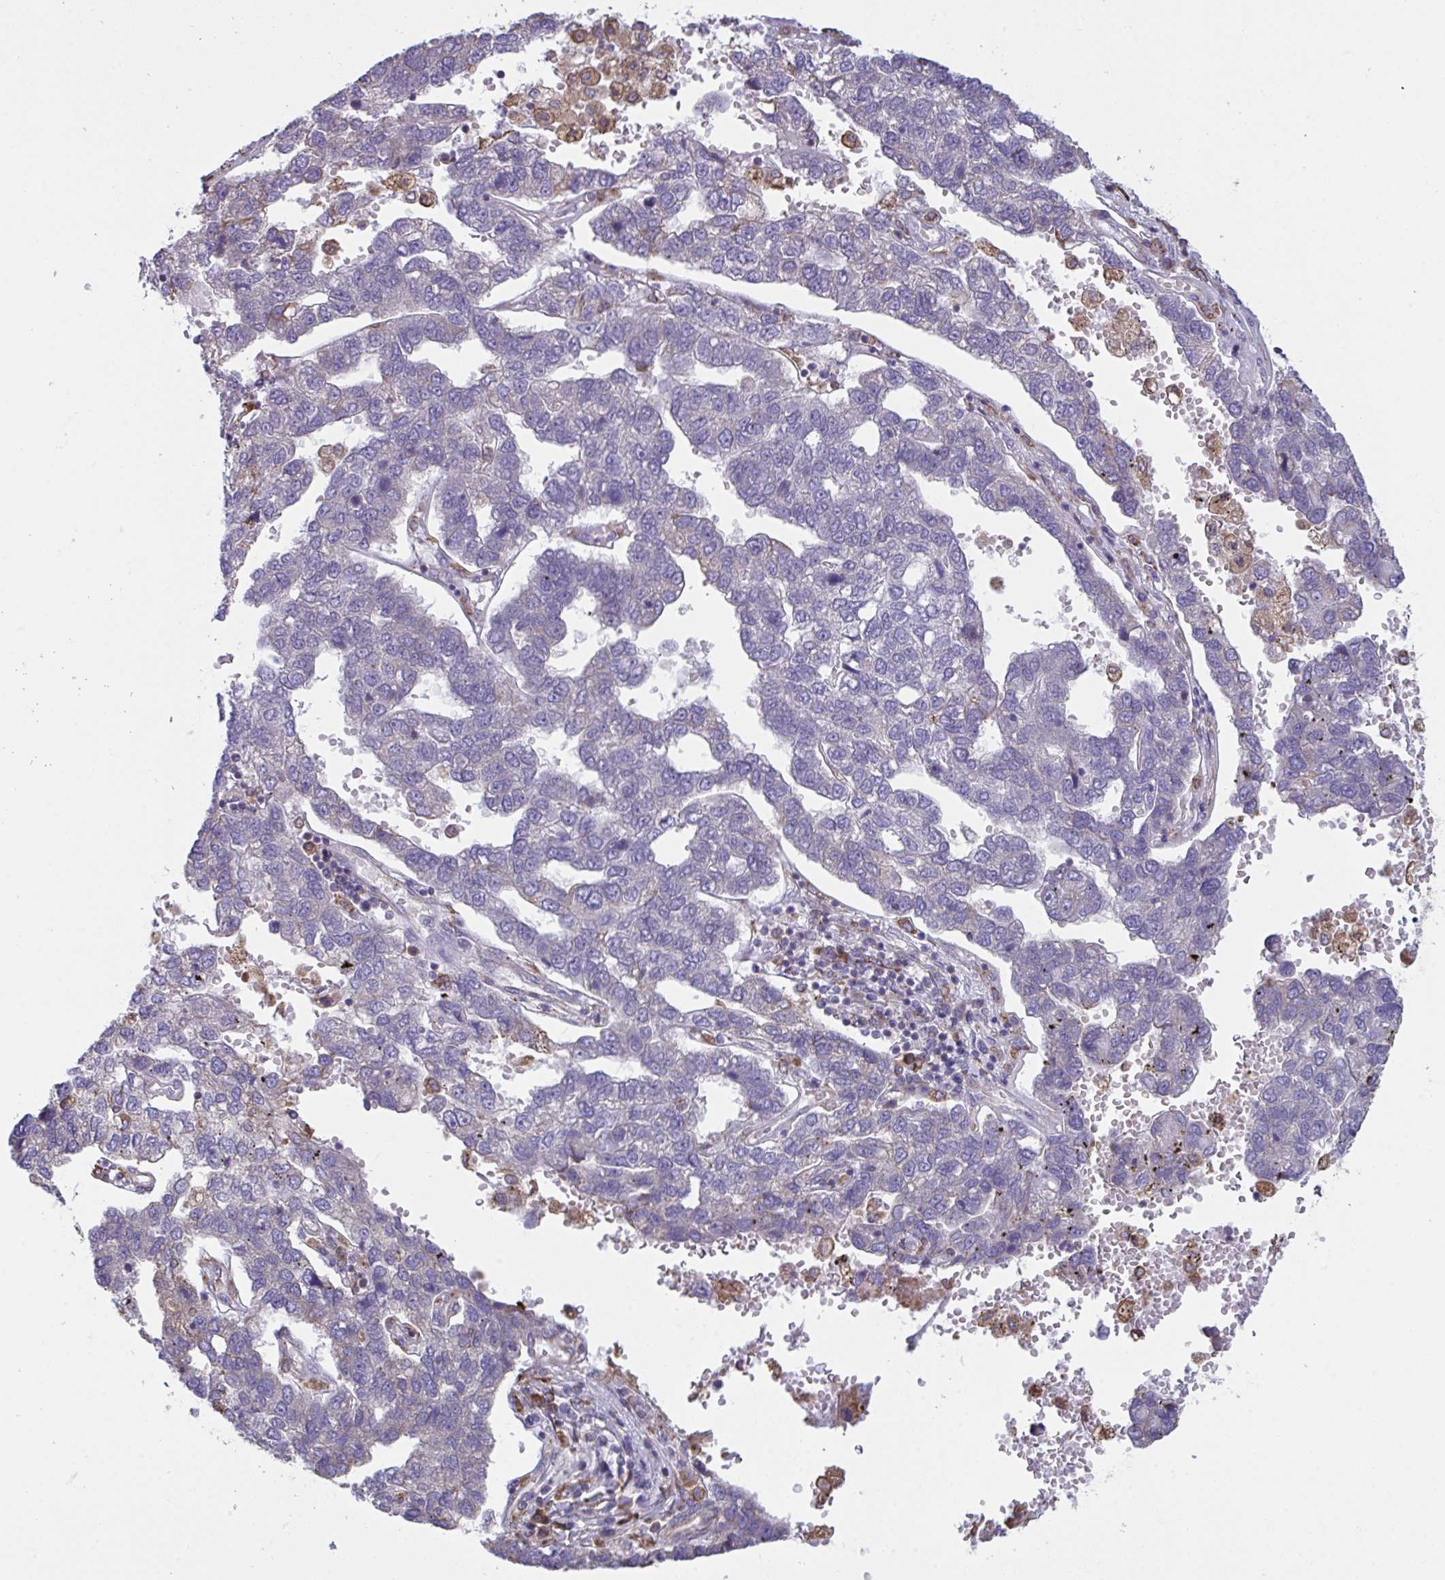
{"staining": {"intensity": "negative", "quantity": "none", "location": "none"}, "tissue": "pancreatic cancer", "cell_type": "Tumor cells", "image_type": "cancer", "snomed": [{"axis": "morphology", "description": "Adenocarcinoma, NOS"}, {"axis": "topography", "description": "Pancreas"}], "caption": "IHC of human adenocarcinoma (pancreatic) exhibits no staining in tumor cells.", "gene": "MYMK", "patient": {"sex": "female", "age": 61}}